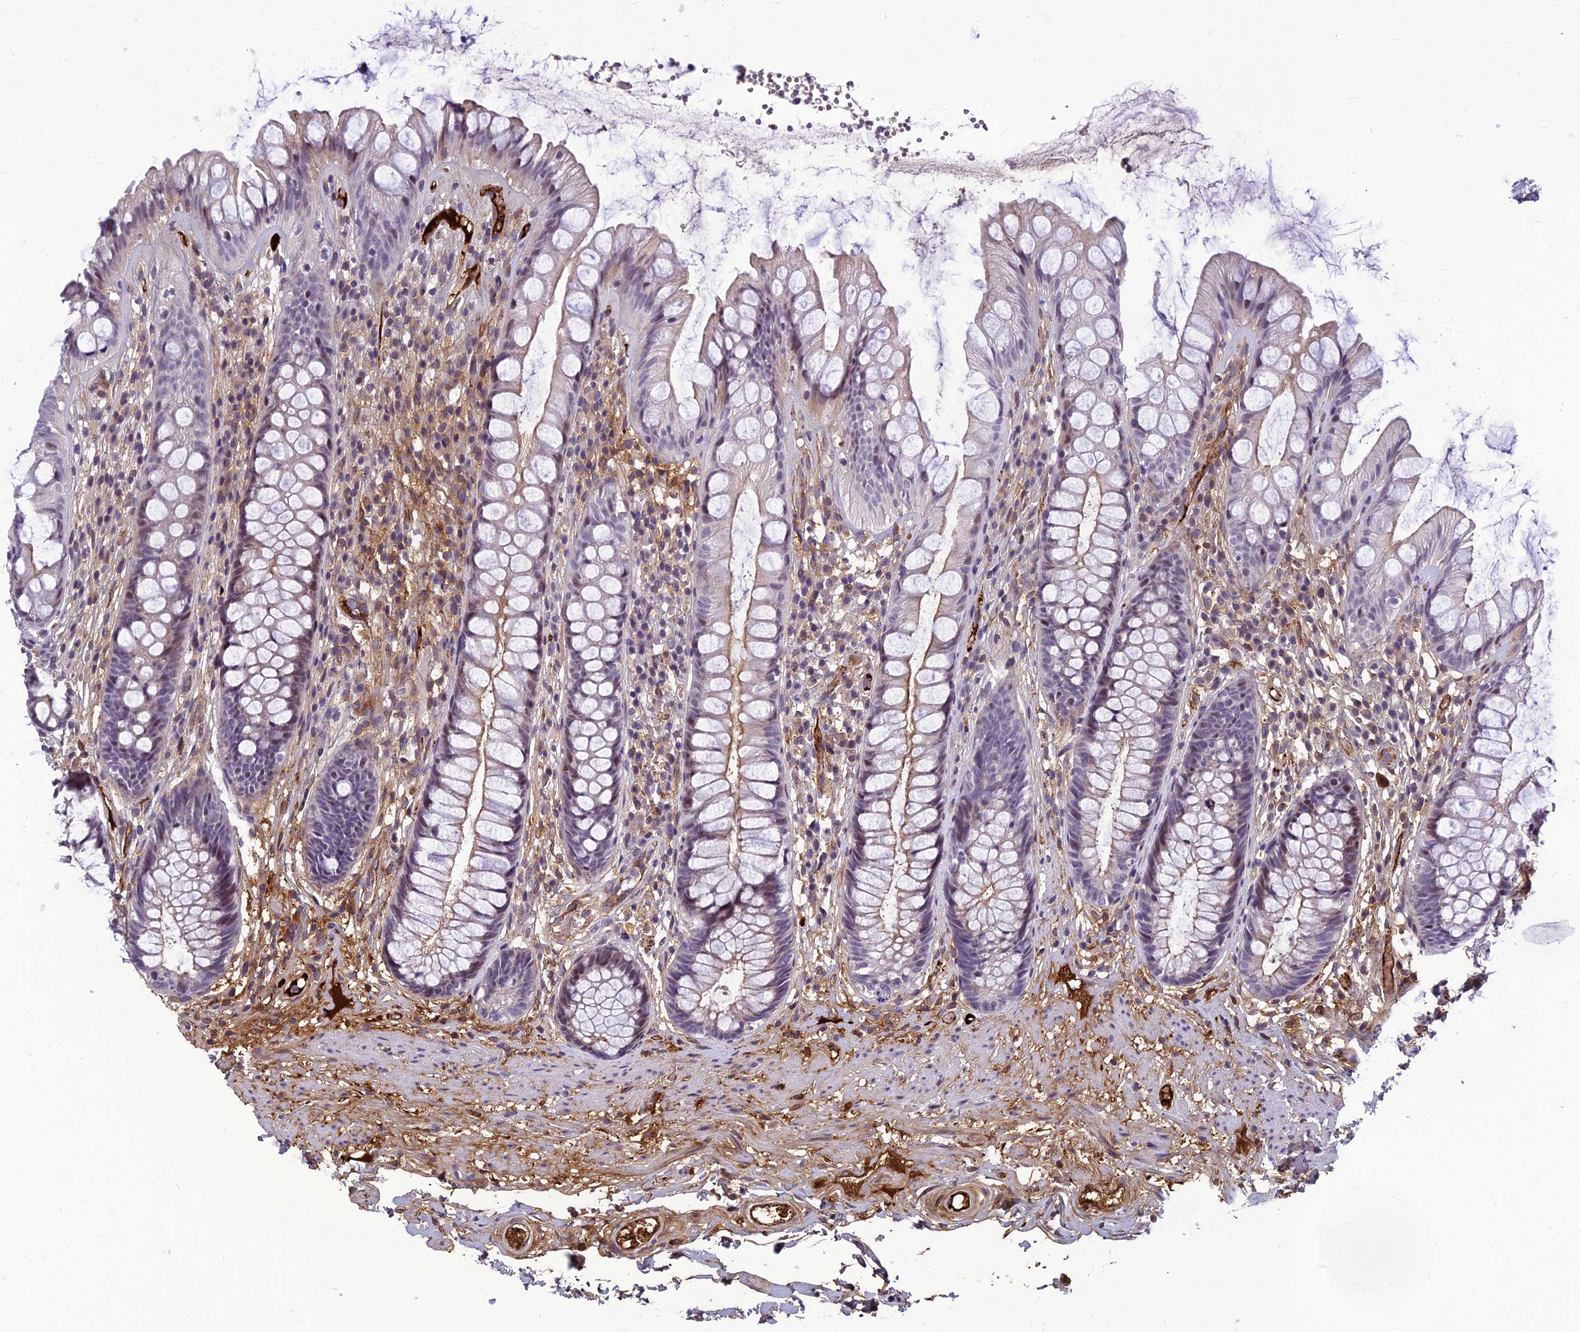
{"staining": {"intensity": "moderate", "quantity": "<25%", "location": "cytoplasmic/membranous"}, "tissue": "rectum", "cell_type": "Glandular cells", "image_type": "normal", "snomed": [{"axis": "morphology", "description": "Normal tissue, NOS"}, {"axis": "topography", "description": "Rectum"}], "caption": "Immunohistochemical staining of normal rectum reveals <25% levels of moderate cytoplasmic/membranous protein expression in approximately <25% of glandular cells. (IHC, brightfield microscopy, high magnification).", "gene": "CLEC11A", "patient": {"sex": "male", "age": 74}}